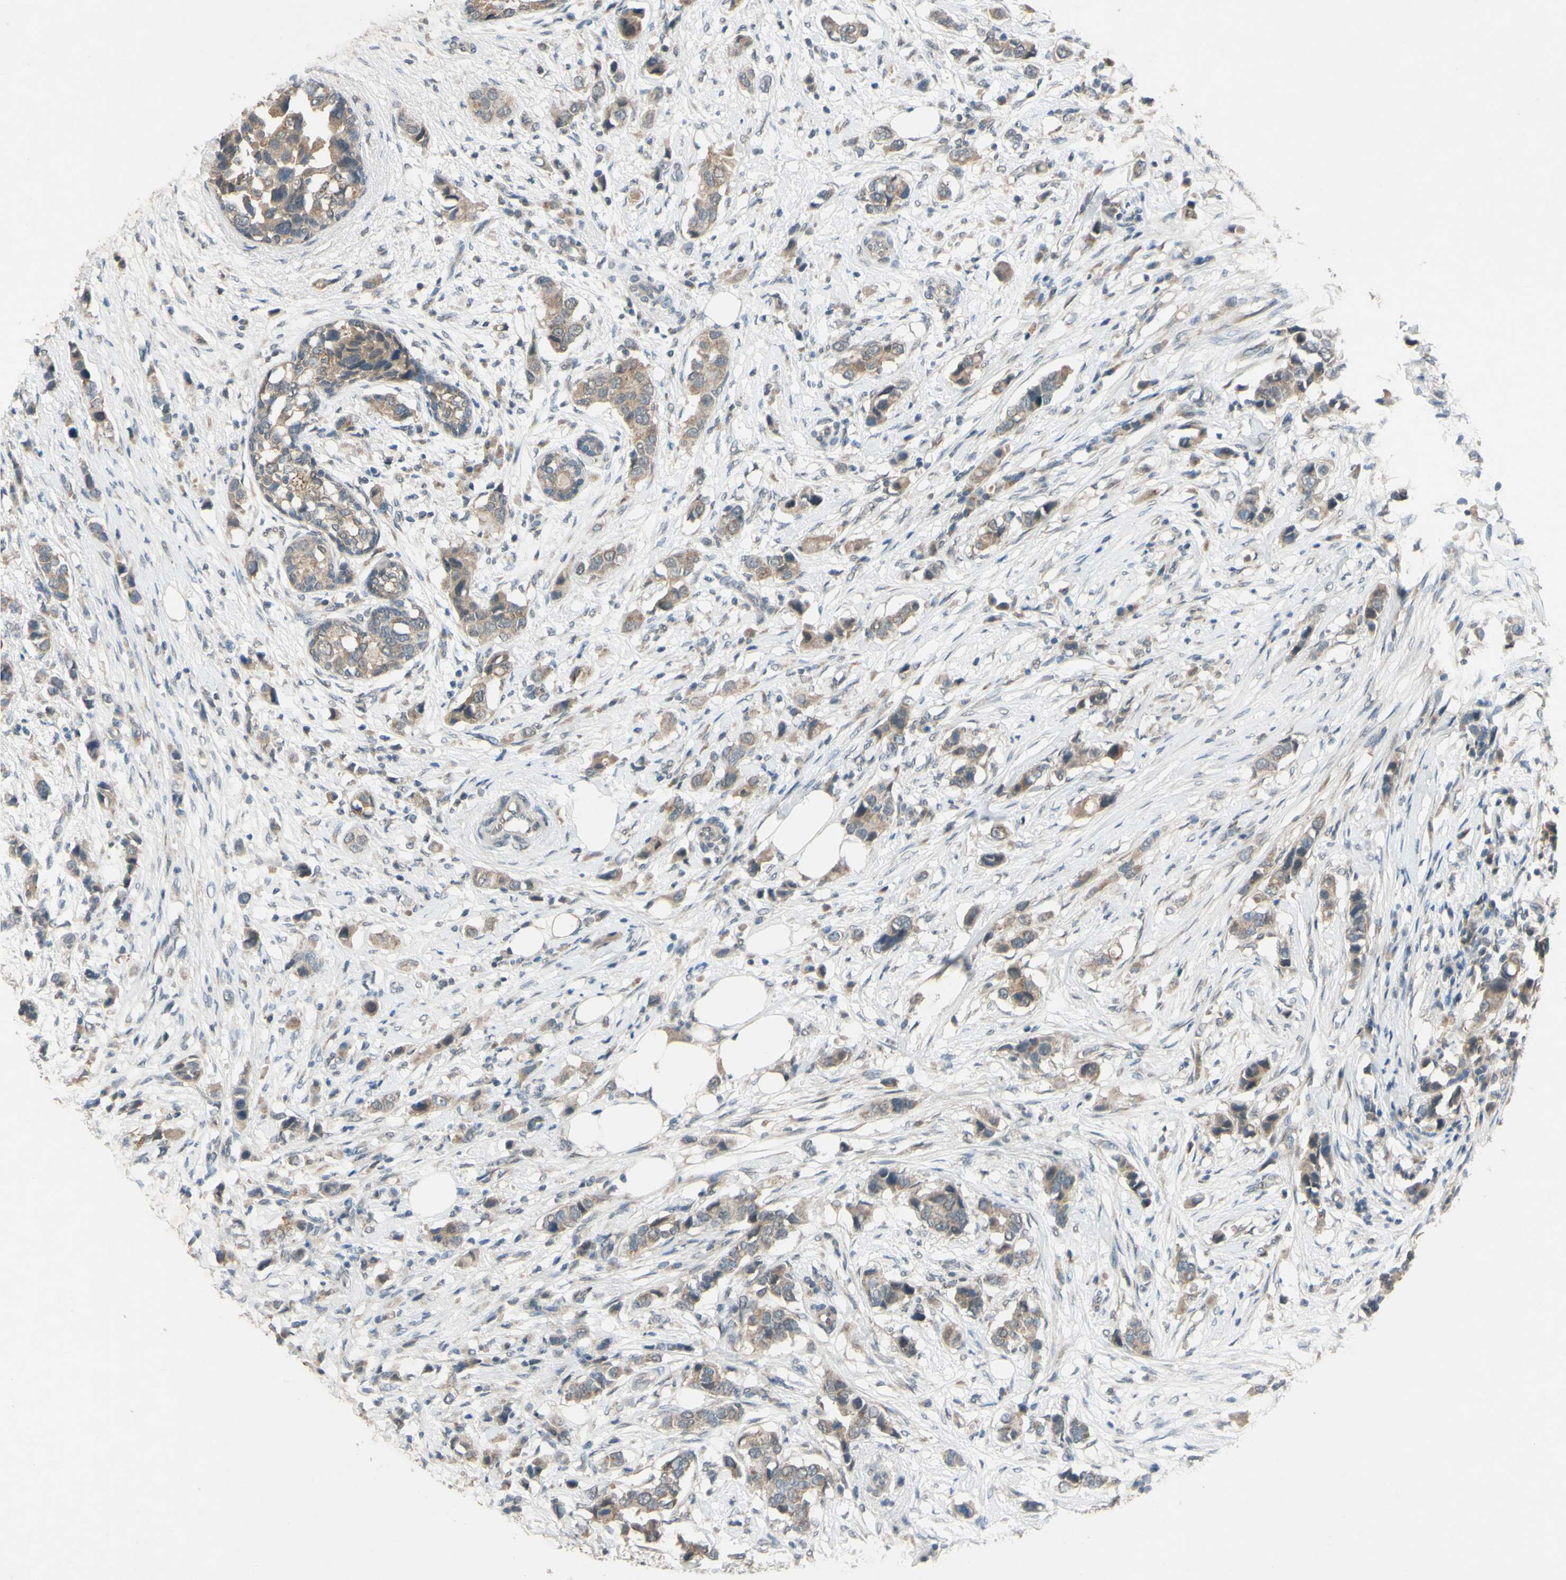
{"staining": {"intensity": "moderate", "quantity": ">75%", "location": "cytoplasmic/membranous"}, "tissue": "breast cancer", "cell_type": "Tumor cells", "image_type": "cancer", "snomed": [{"axis": "morphology", "description": "Normal tissue, NOS"}, {"axis": "morphology", "description": "Duct carcinoma"}, {"axis": "topography", "description": "Breast"}], "caption": "This histopathology image displays immunohistochemistry (IHC) staining of breast cancer (invasive ductal carcinoma), with medium moderate cytoplasmic/membranous positivity in approximately >75% of tumor cells.", "gene": "CDCP1", "patient": {"sex": "female", "age": 50}}